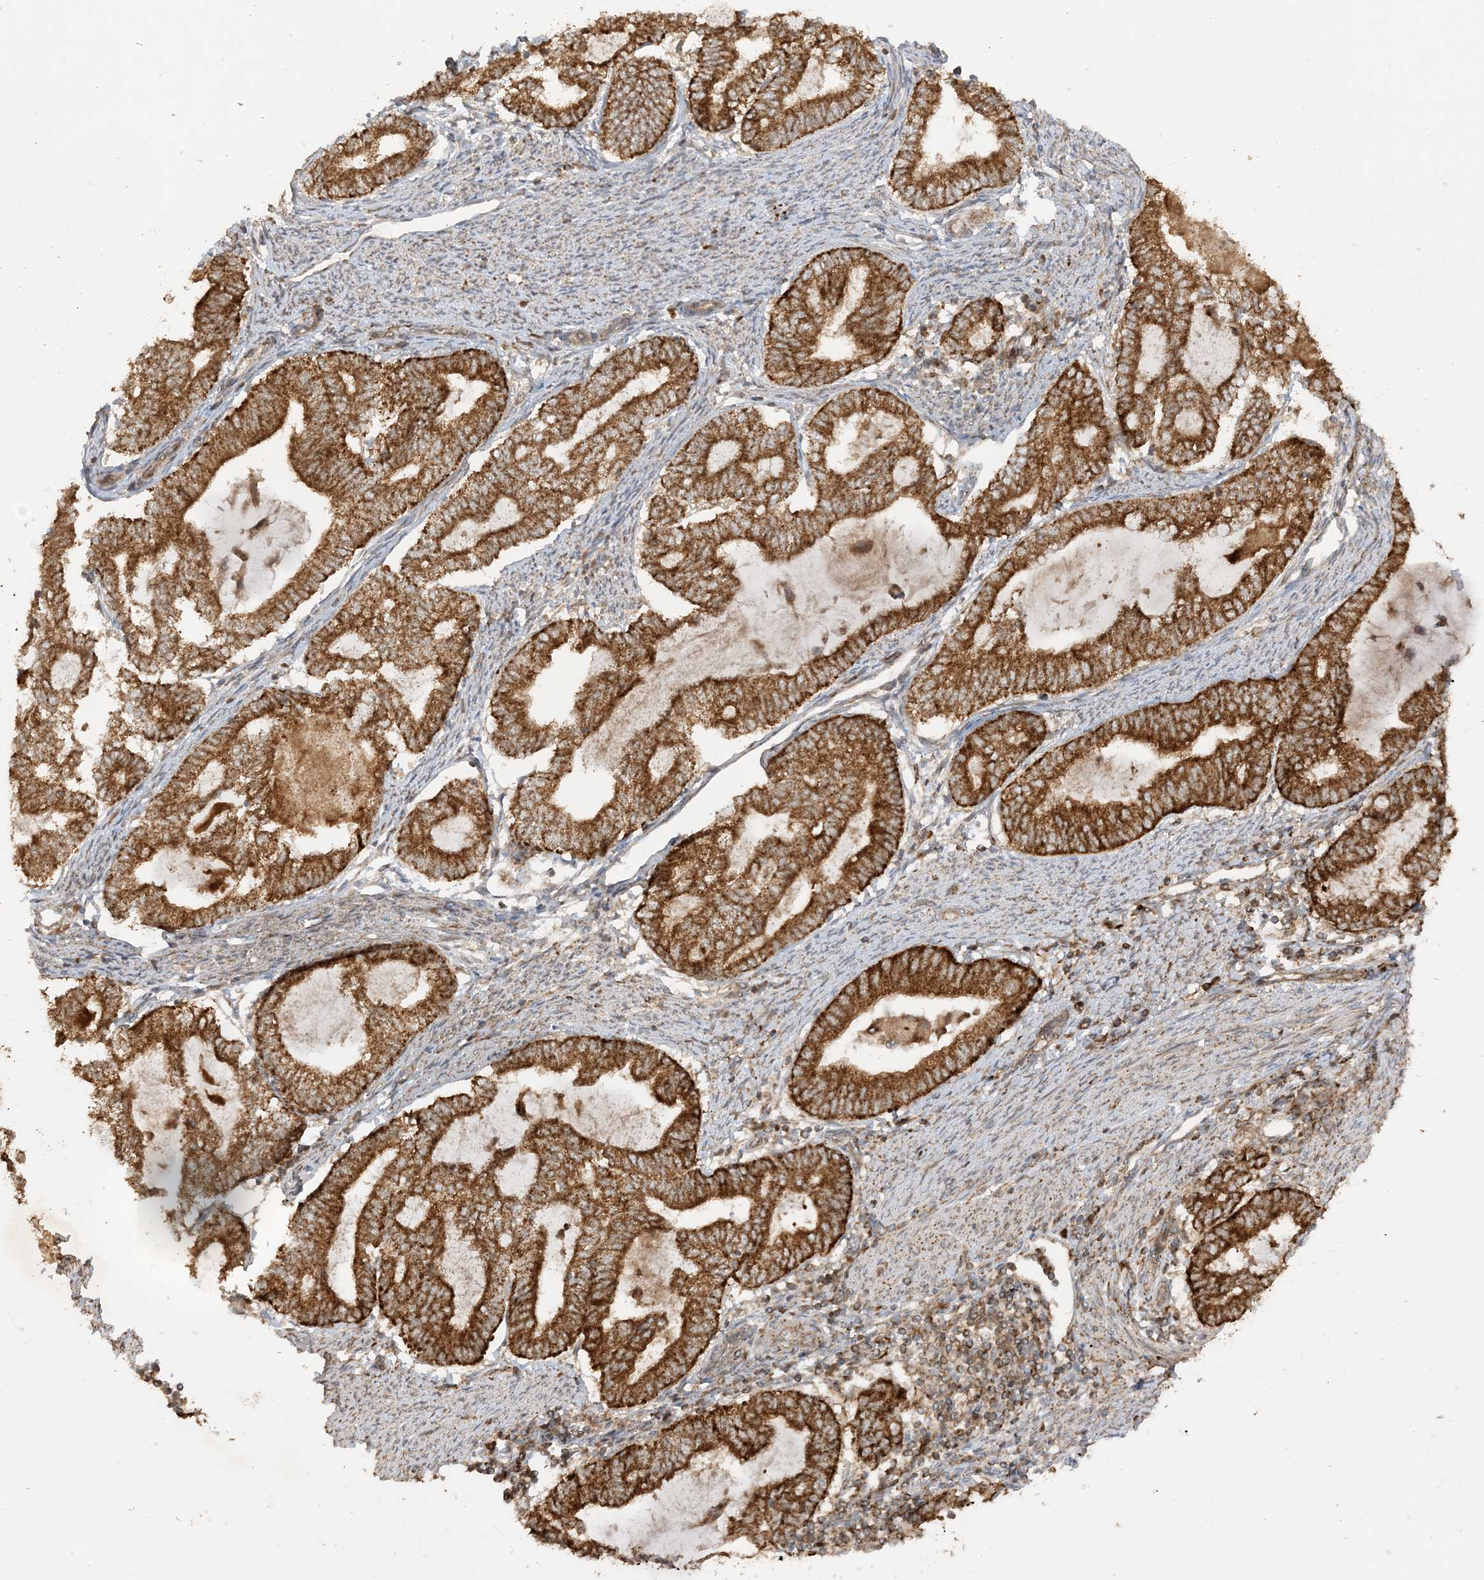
{"staining": {"intensity": "strong", "quantity": ">75%", "location": "cytoplasmic/membranous"}, "tissue": "endometrial cancer", "cell_type": "Tumor cells", "image_type": "cancer", "snomed": [{"axis": "morphology", "description": "Adenocarcinoma, NOS"}, {"axis": "topography", "description": "Endometrium"}], "caption": "Tumor cells exhibit high levels of strong cytoplasmic/membranous positivity in about >75% of cells in human endometrial cancer (adenocarcinoma). Using DAB (brown) and hematoxylin (blue) stains, captured at high magnification using brightfield microscopy.", "gene": "N4BP3", "patient": {"sex": "female", "age": 79}}